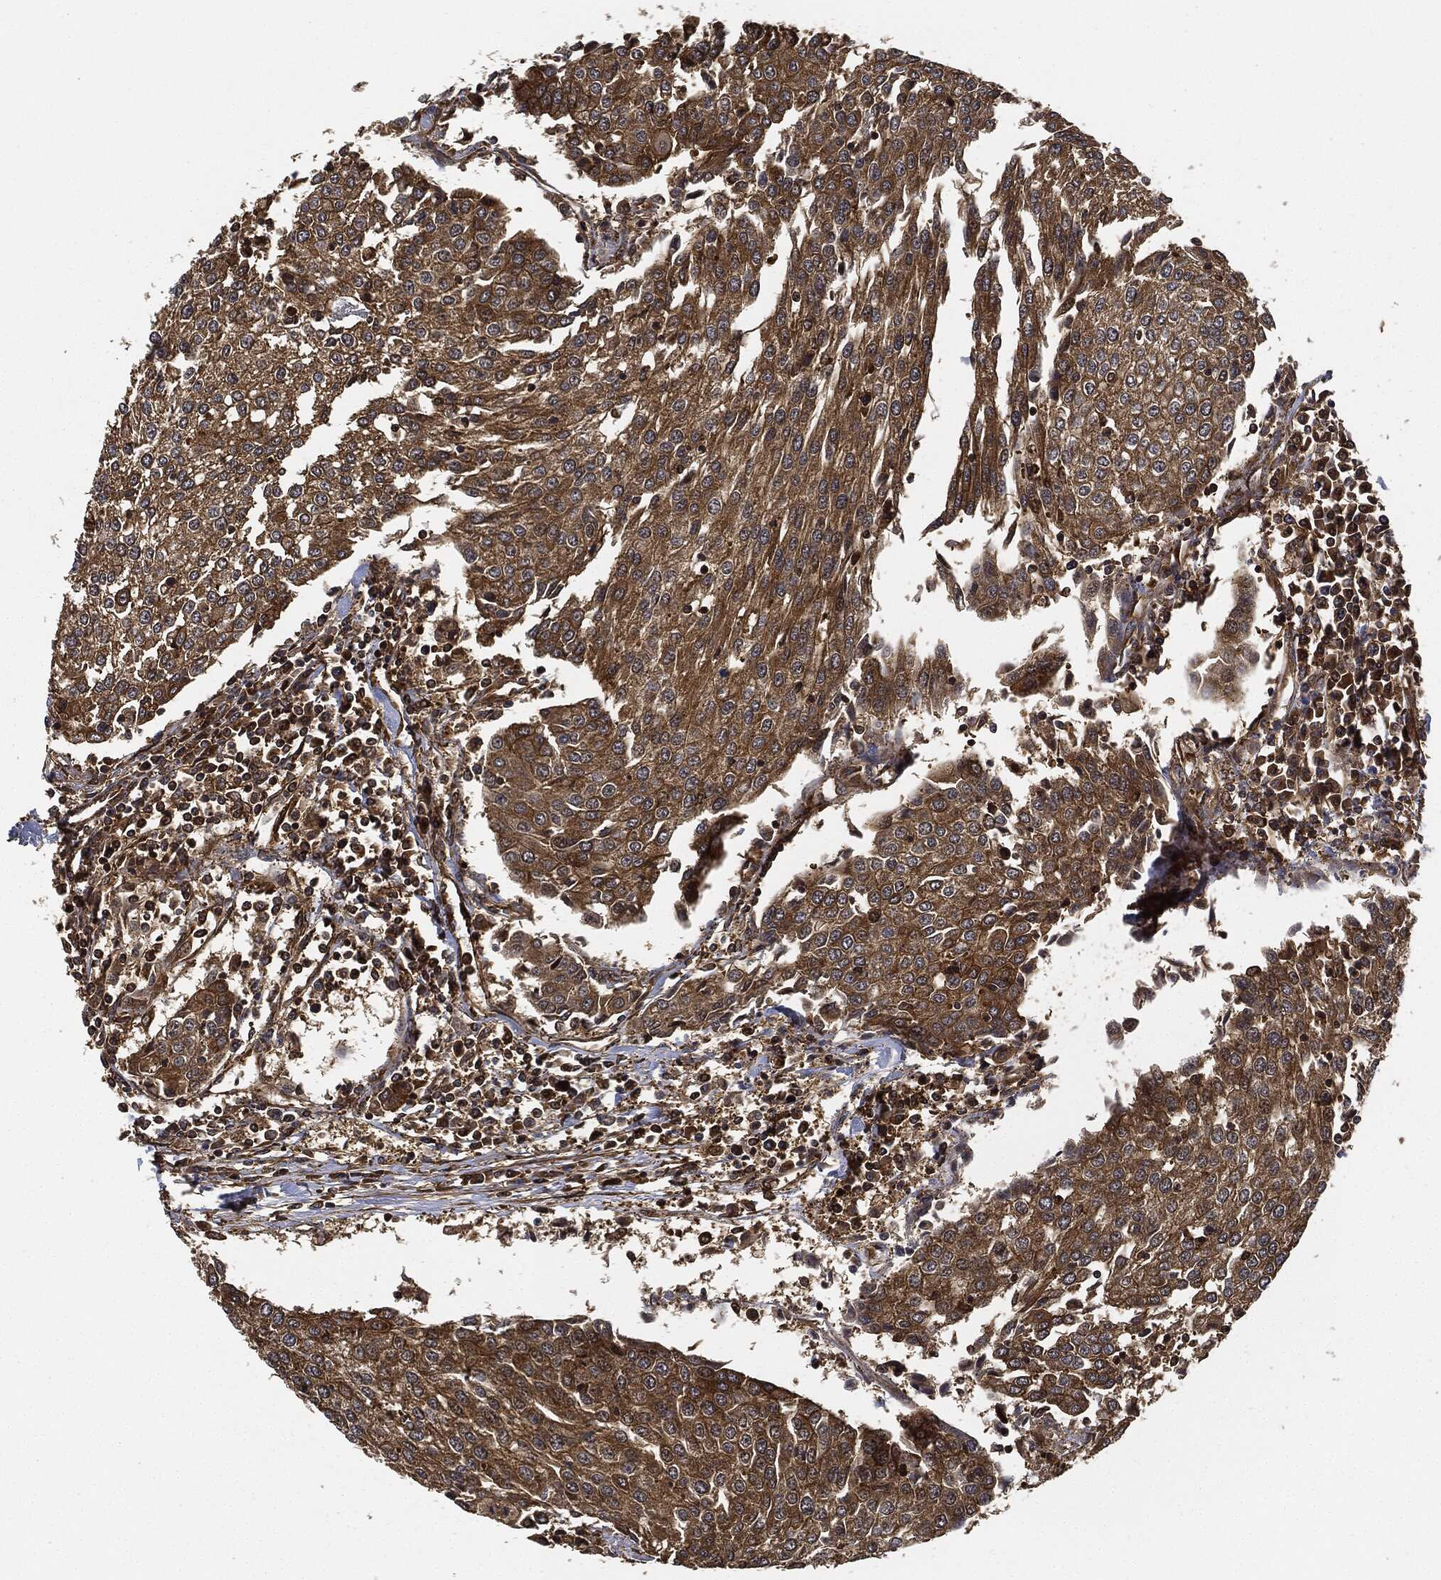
{"staining": {"intensity": "strong", "quantity": ">75%", "location": "cytoplasmic/membranous"}, "tissue": "urothelial cancer", "cell_type": "Tumor cells", "image_type": "cancer", "snomed": [{"axis": "morphology", "description": "Urothelial carcinoma, High grade"}, {"axis": "topography", "description": "Urinary bladder"}], "caption": "This image displays immunohistochemistry staining of high-grade urothelial carcinoma, with high strong cytoplasmic/membranous expression in about >75% of tumor cells.", "gene": "CEP290", "patient": {"sex": "female", "age": 85}}